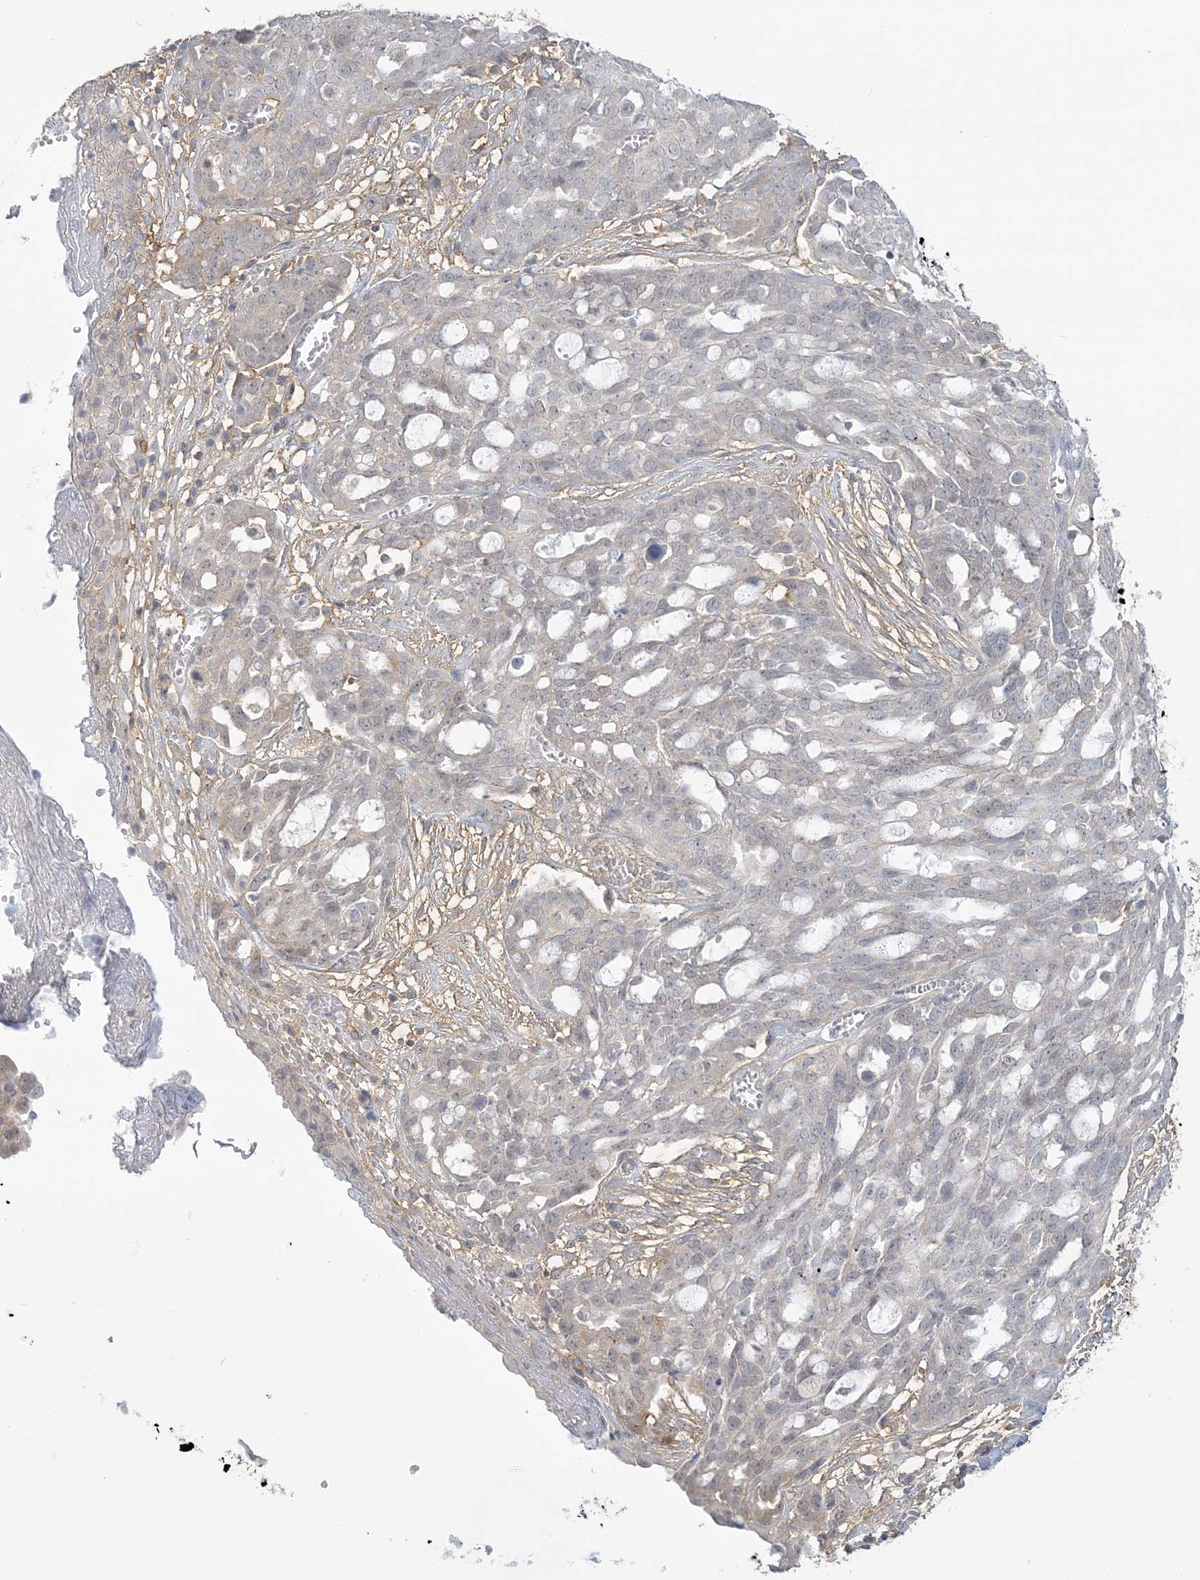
{"staining": {"intensity": "negative", "quantity": "none", "location": "none"}, "tissue": "ovarian cancer", "cell_type": "Tumor cells", "image_type": "cancer", "snomed": [{"axis": "morphology", "description": "Cystadenocarcinoma, serous, NOS"}, {"axis": "topography", "description": "Soft tissue"}, {"axis": "topography", "description": "Ovary"}], "caption": "Image shows no protein expression in tumor cells of ovarian cancer tissue. The staining was performed using DAB to visualize the protein expression in brown, while the nuclei were stained in blue with hematoxylin (Magnification: 20x).", "gene": "ANKS1A", "patient": {"sex": "female", "age": 57}}